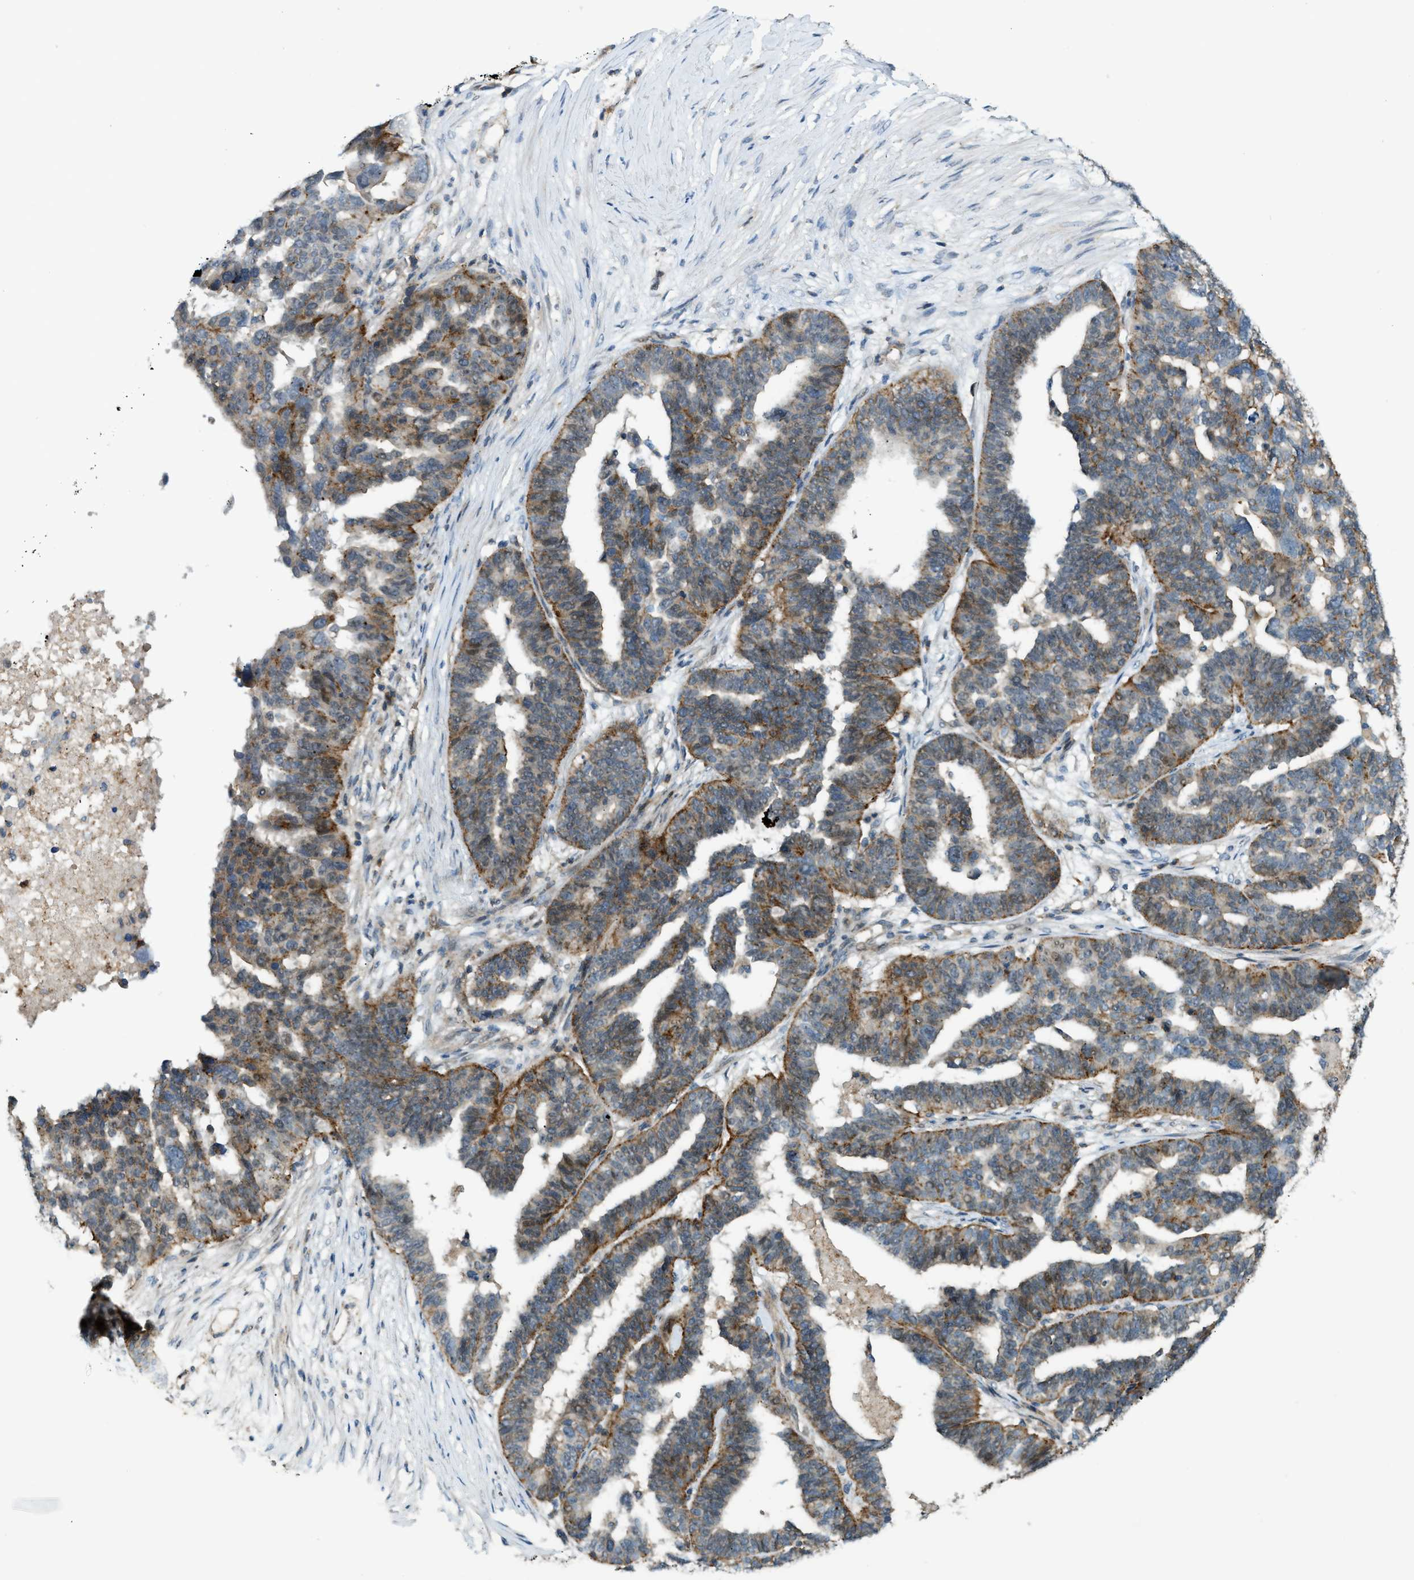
{"staining": {"intensity": "strong", "quantity": "25%-75%", "location": "cytoplasmic/membranous"}, "tissue": "ovarian cancer", "cell_type": "Tumor cells", "image_type": "cancer", "snomed": [{"axis": "morphology", "description": "Cystadenocarcinoma, serous, NOS"}, {"axis": "topography", "description": "Ovary"}], "caption": "Ovarian cancer stained with DAB immunohistochemistry exhibits high levels of strong cytoplasmic/membranous staining in approximately 25%-75% of tumor cells.", "gene": "GRK6", "patient": {"sex": "female", "age": 59}}